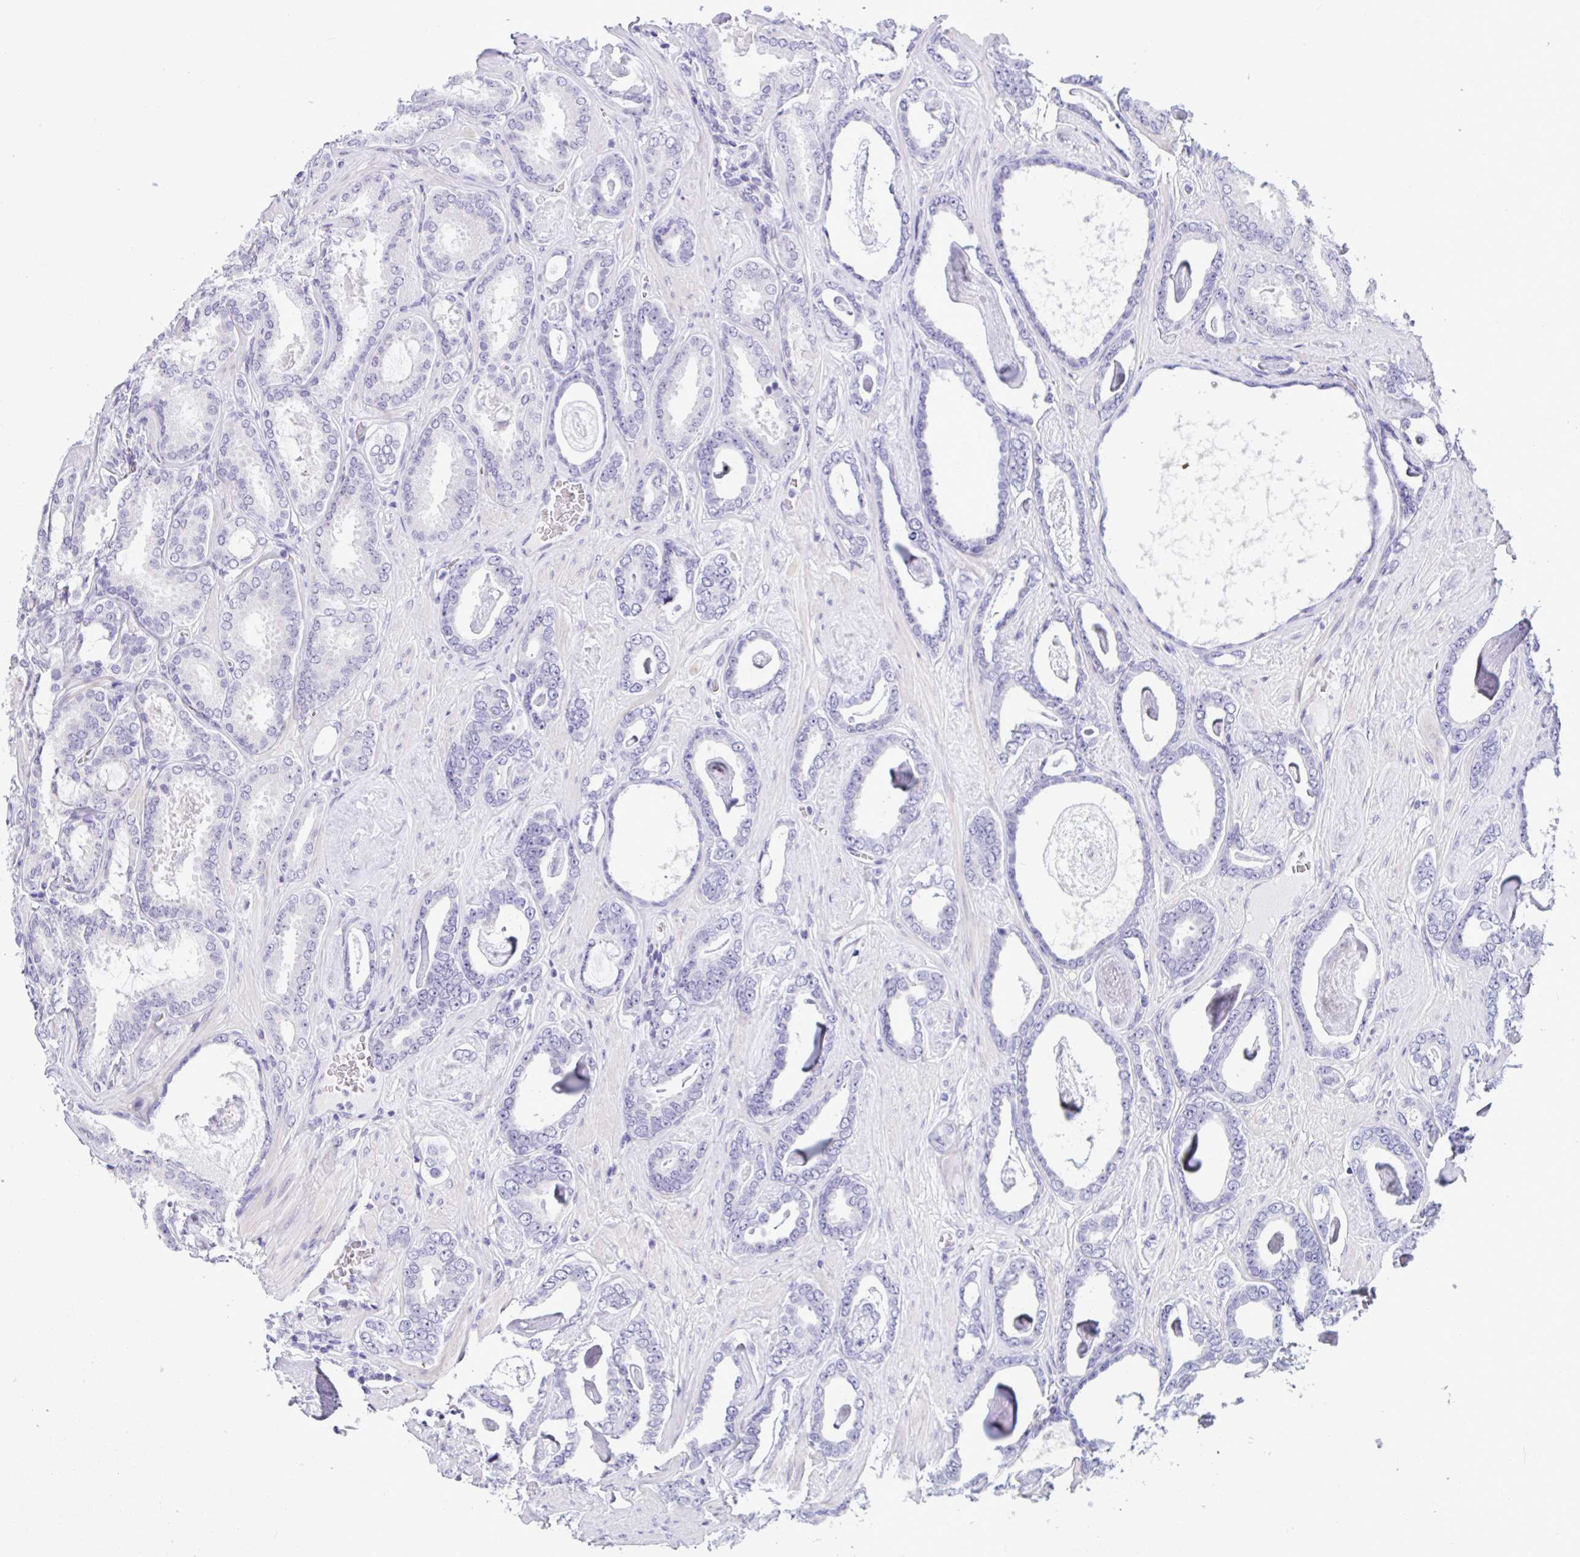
{"staining": {"intensity": "negative", "quantity": "none", "location": "none"}, "tissue": "prostate cancer", "cell_type": "Tumor cells", "image_type": "cancer", "snomed": [{"axis": "morphology", "description": "Adenocarcinoma, High grade"}, {"axis": "topography", "description": "Prostate"}], "caption": "Tumor cells are negative for brown protein staining in prostate adenocarcinoma (high-grade).", "gene": "YBX2", "patient": {"sex": "male", "age": 63}}